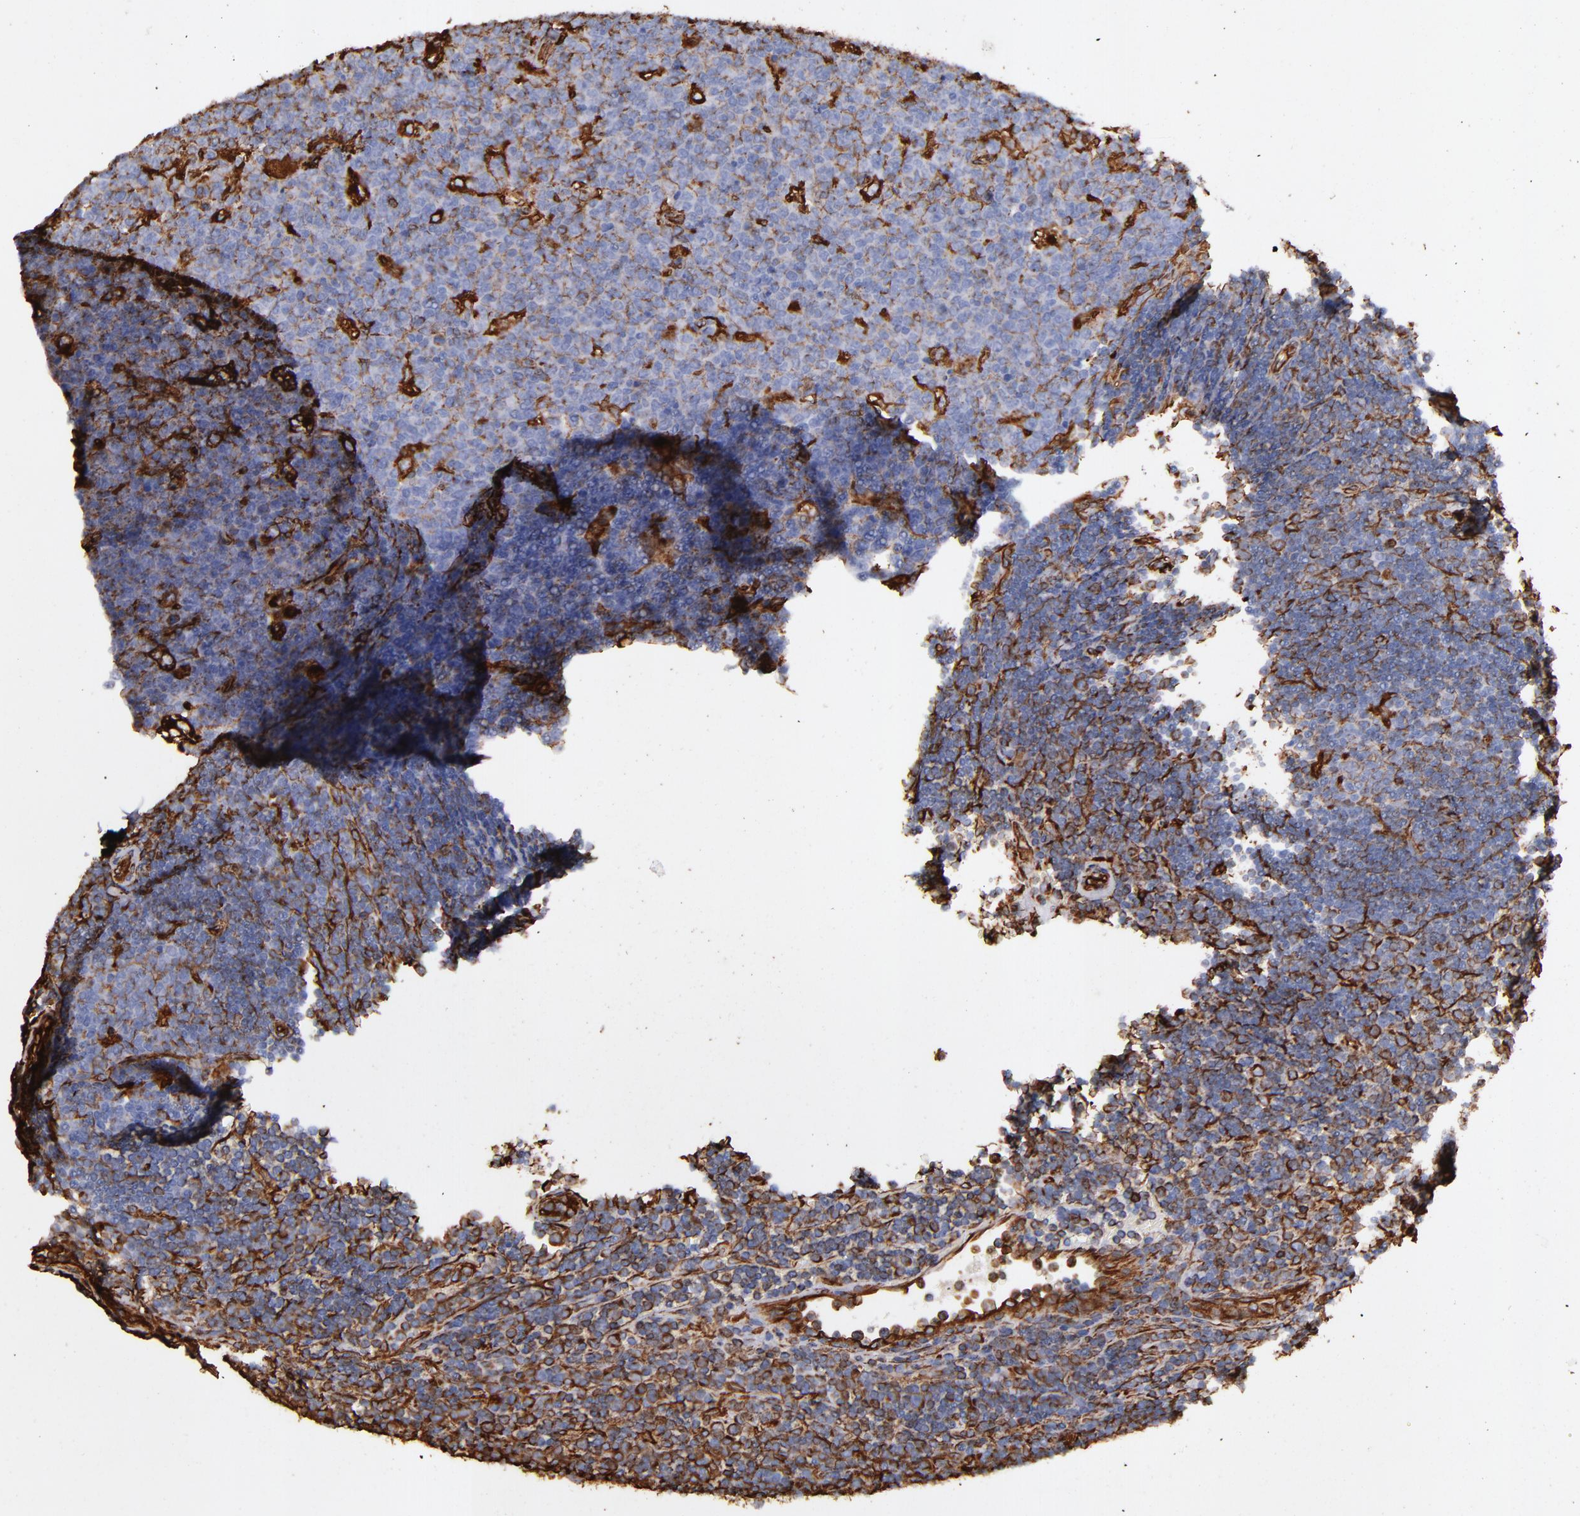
{"staining": {"intensity": "strong", "quantity": ">75%", "location": "cytoplasmic/membranous"}, "tissue": "lymph node", "cell_type": "Non-germinal center cells", "image_type": "normal", "snomed": [{"axis": "morphology", "description": "Normal tissue, NOS"}, {"axis": "topography", "description": "Lymph node"}, {"axis": "topography", "description": "Salivary gland"}], "caption": "High-power microscopy captured an IHC image of benign lymph node, revealing strong cytoplasmic/membranous staining in about >75% of non-germinal center cells.", "gene": "VIM", "patient": {"sex": "male", "age": 8}}